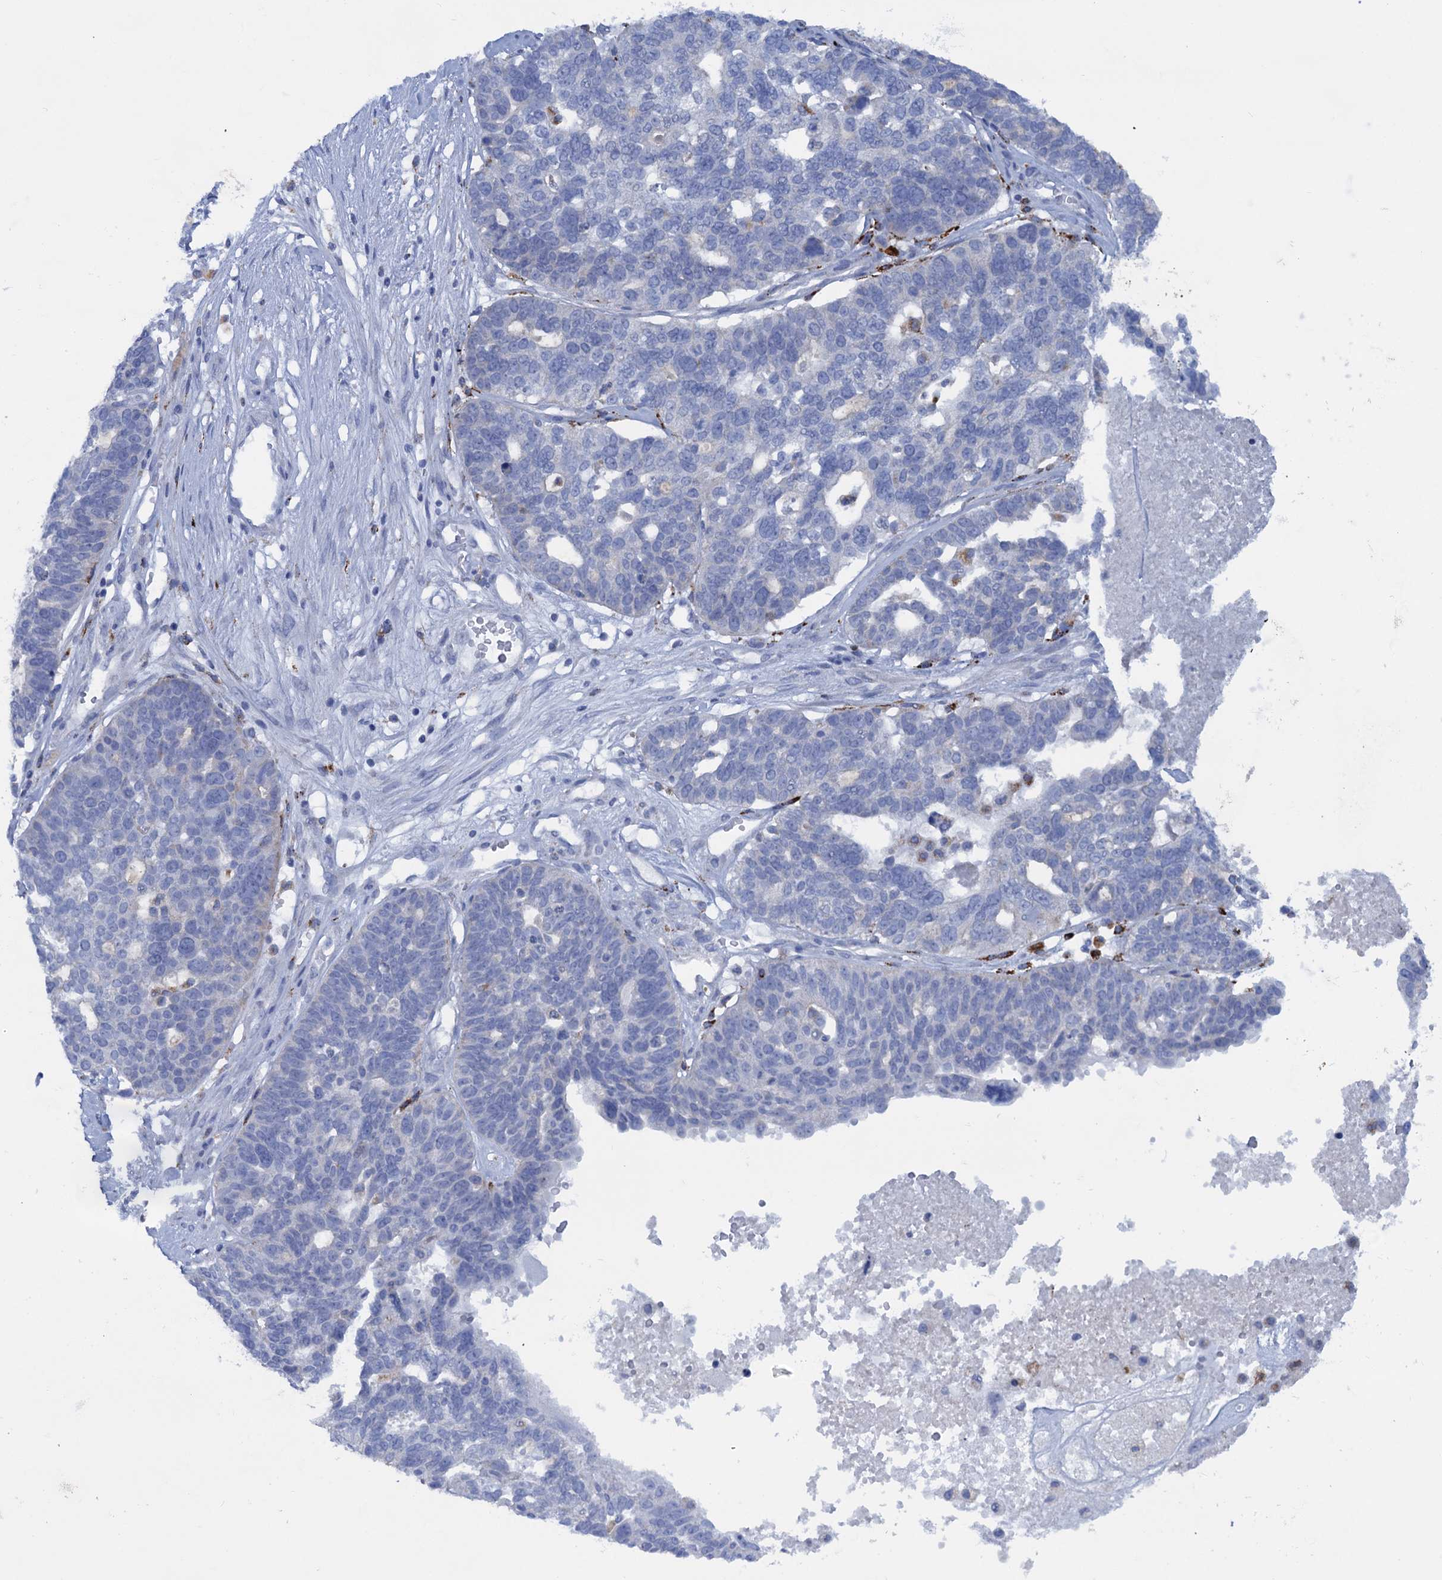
{"staining": {"intensity": "negative", "quantity": "none", "location": "none"}, "tissue": "ovarian cancer", "cell_type": "Tumor cells", "image_type": "cancer", "snomed": [{"axis": "morphology", "description": "Cystadenocarcinoma, serous, NOS"}, {"axis": "topography", "description": "Ovary"}], "caption": "The histopathology image exhibits no staining of tumor cells in ovarian cancer.", "gene": "ANKS3", "patient": {"sex": "female", "age": 59}}